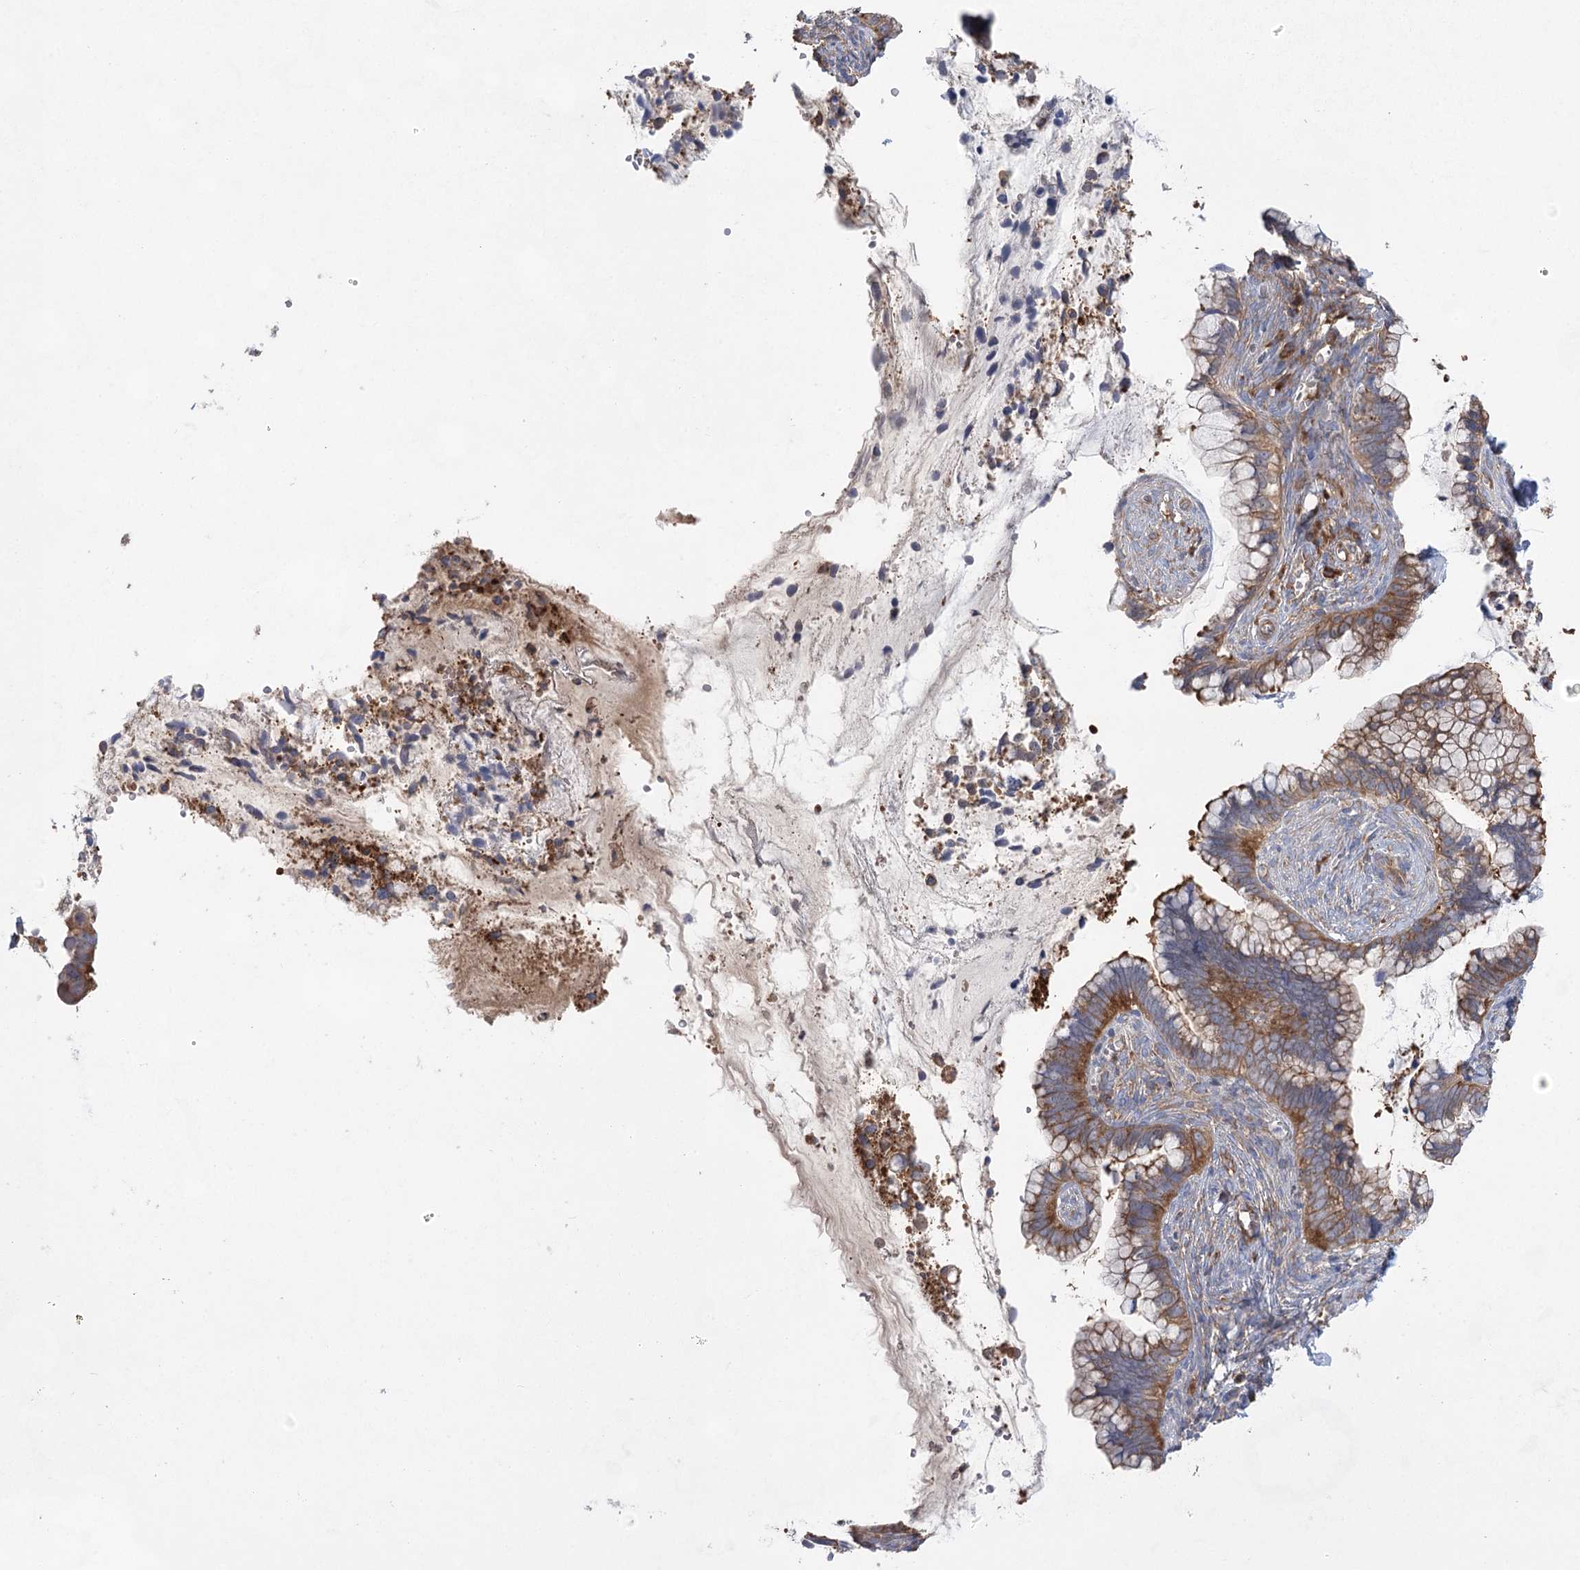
{"staining": {"intensity": "moderate", "quantity": ">75%", "location": "cytoplasmic/membranous"}, "tissue": "cervical cancer", "cell_type": "Tumor cells", "image_type": "cancer", "snomed": [{"axis": "morphology", "description": "Adenocarcinoma, NOS"}, {"axis": "topography", "description": "Cervix"}], "caption": "Tumor cells show moderate cytoplasmic/membranous positivity in approximately >75% of cells in cervical cancer. Using DAB (3,3'-diaminobenzidine) (brown) and hematoxylin (blue) stains, captured at high magnification using brightfield microscopy.", "gene": "EIF3A", "patient": {"sex": "female", "age": 44}}